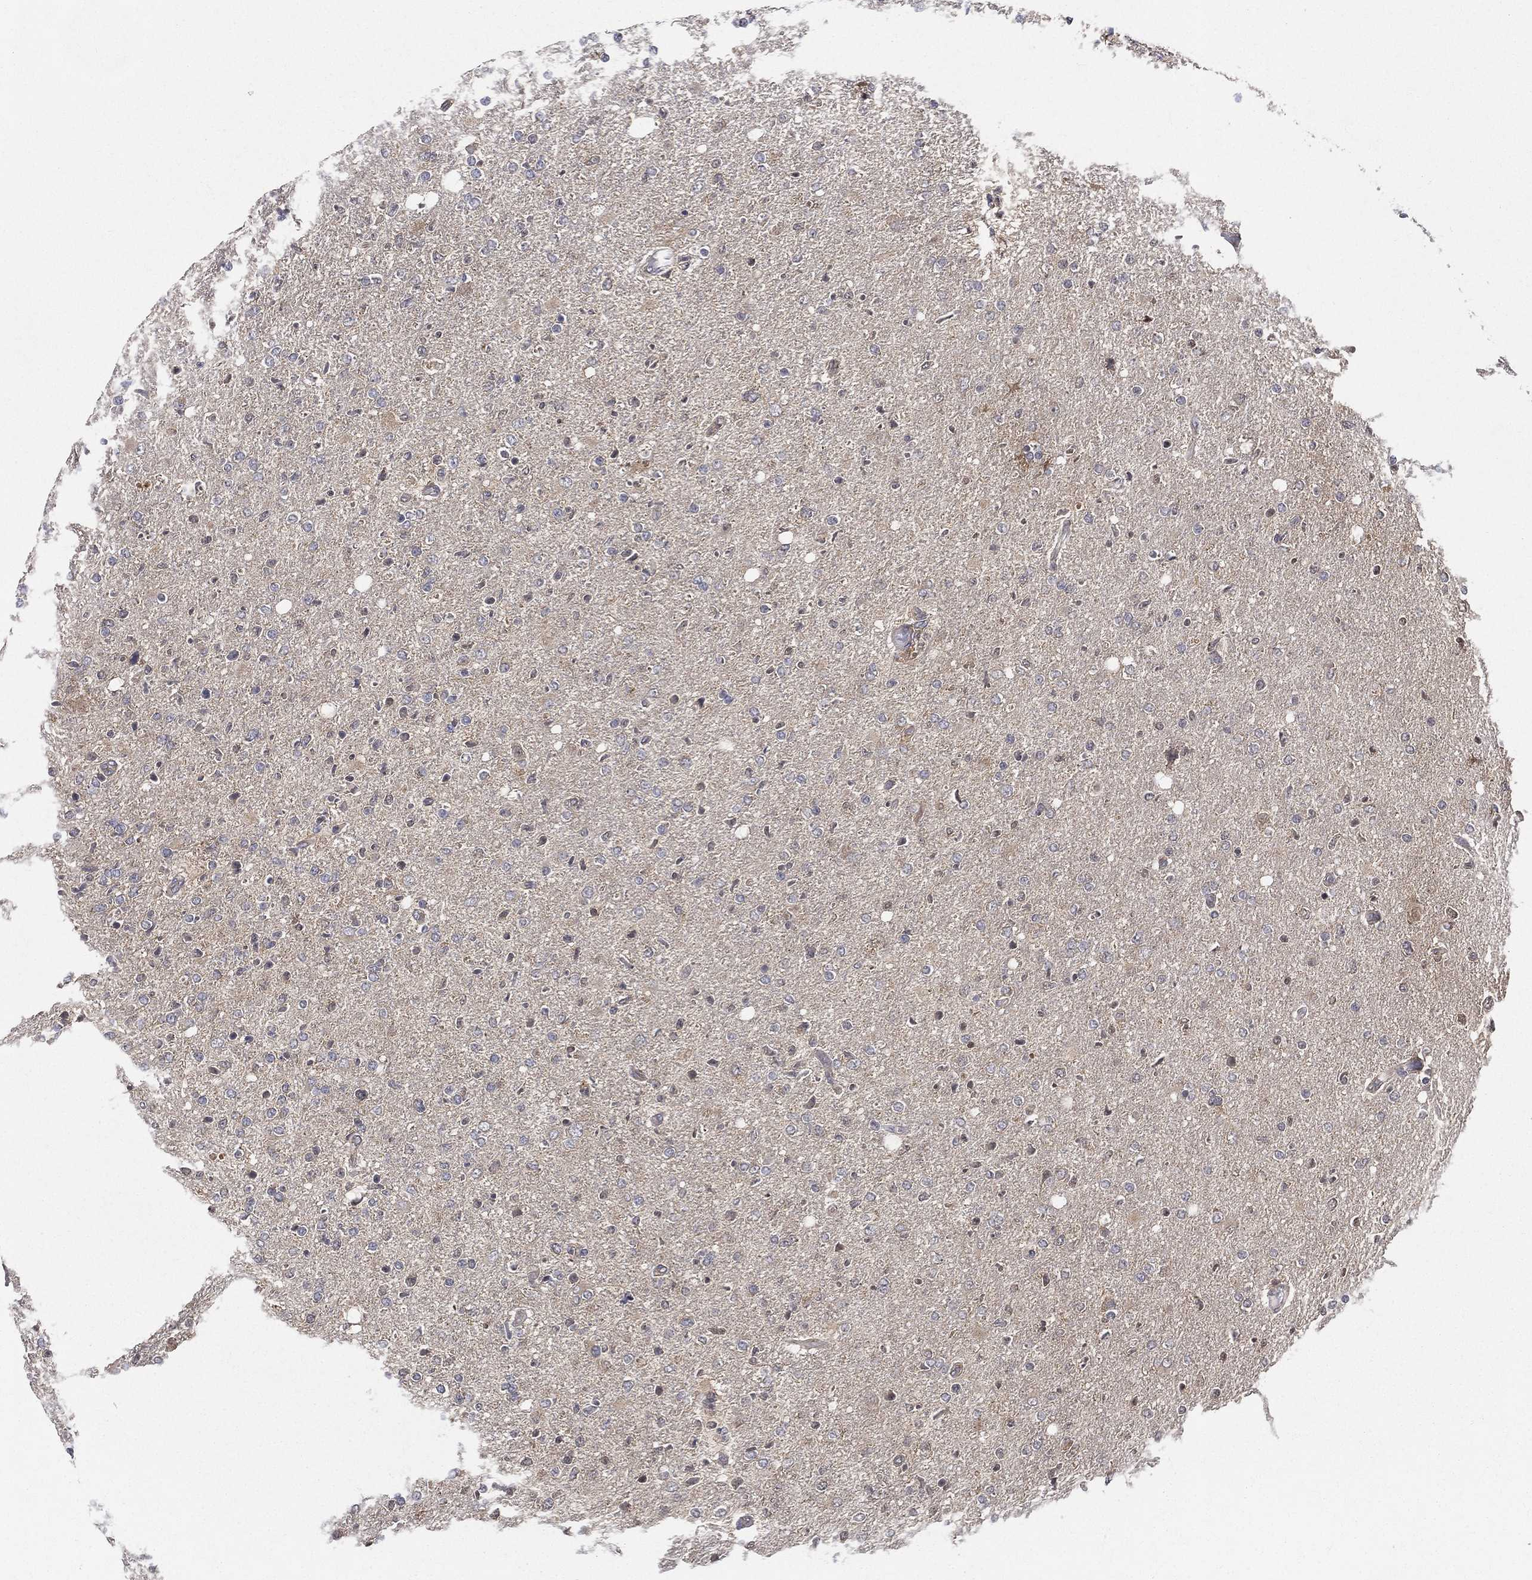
{"staining": {"intensity": "negative", "quantity": "none", "location": "none"}, "tissue": "glioma", "cell_type": "Tumor cells", "image_type": "cancer", "snomed": [{"axis": "morphology", "description": "Glioma, malignant, High grade"}, {"axis": "topography", "description": "Cerebral cortex"}], "caption": "DAB immunohistochemical staining of malignant high-grade glioma displays no significant positivity in tumor cells.", "gene": "SMPD3", "patient": {"sex": "male", "age": 70}}